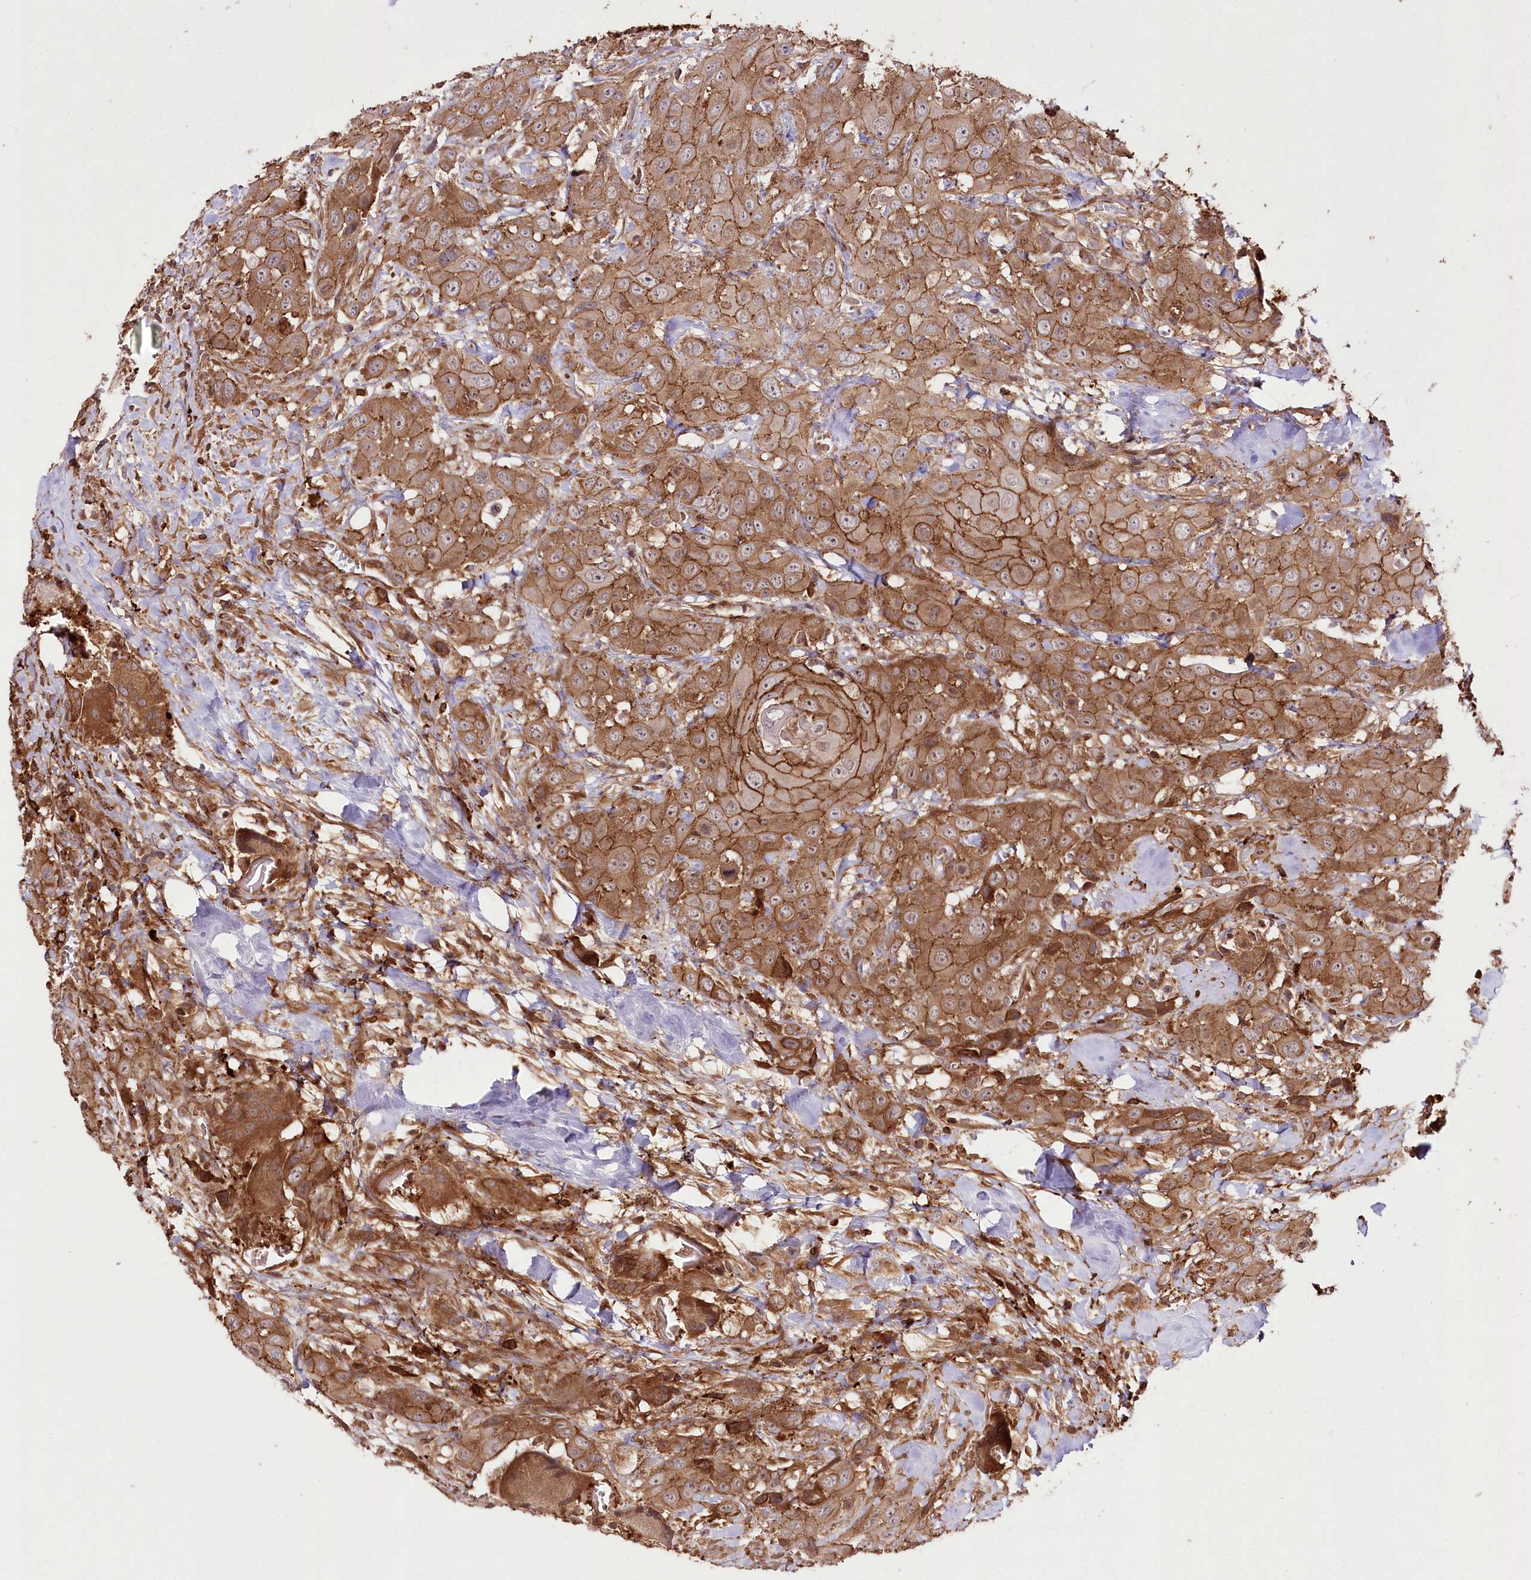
{"staining": {"intensity": "strong", "quantity": ">75%", "location": "cytoplasmic/membranous"}, "tissue": "head and neck cancer", "cell_type": "Tumor cells", "image_type": "cancer", "snomed": [{"axis": "morphology", "description": "Squamous cell carcinoma, NOS"}, {"axis": "topography", "description": "Head-Neck"}], "caption": "Strong cytoplasmic/membranous staining for a protein is present in approximately >75% of tumor cells of head and neck cancer using immunohistochemistry (IHC).", "gene": "DHX29", "patient": {"sex": "male", "age": 81}}